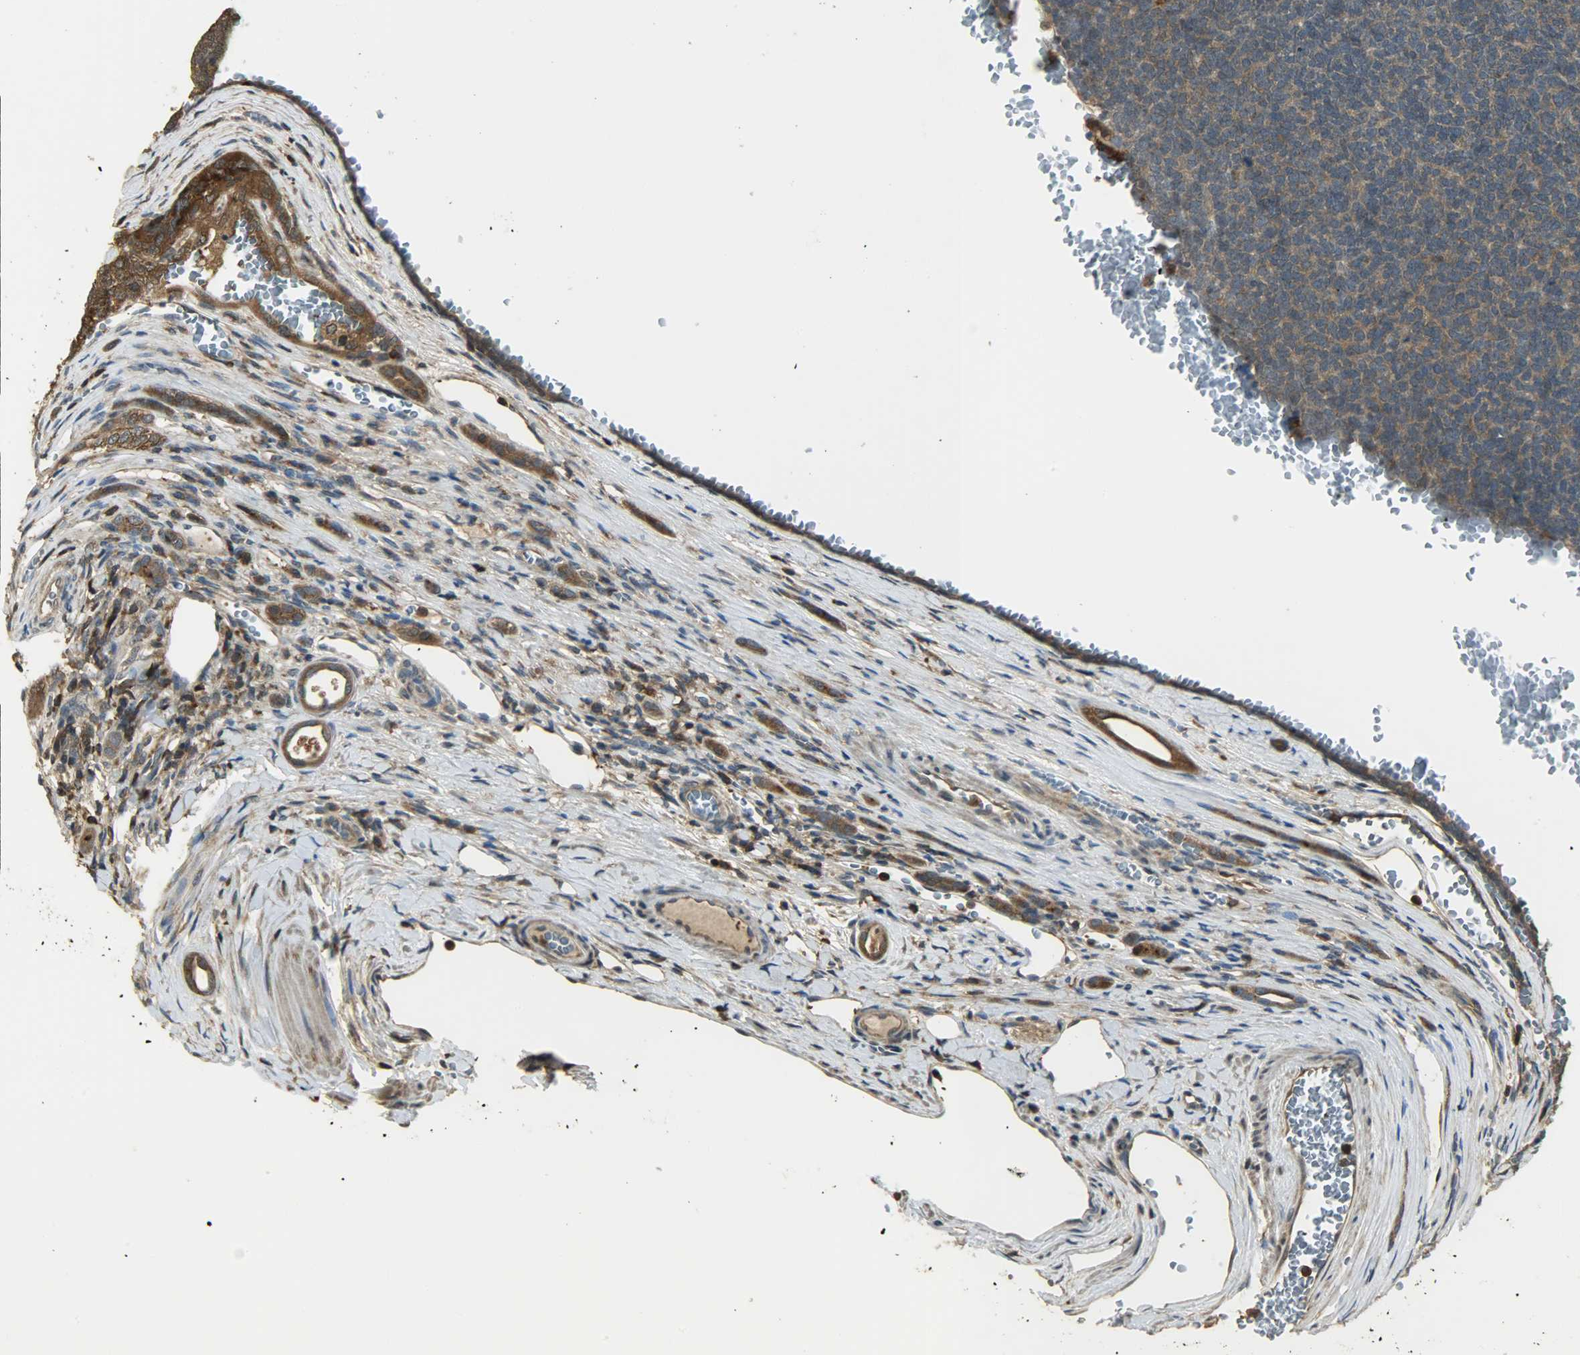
{"staining": {"intensity": "moderate", "quantity": ">75%", "location": "cytoplasmic/membranous"}, "tissue": "renal cancer", "cell_type": "Tumor cells", "image_type": "cancer", "snomed": [{"axis": "morphology", "description": "Neoplasm, malignant, NOS"}, {"axis": "topography", "description": "Kidney"}], "caption": "Immunohistochemistry (IHC) photomicrograph of renal cancer (neoplasm (malignant)) stained for a protein (brown), which exhibits medium levels of moderate cytoplasmic/membranous expression in about >75% of tumor cells.", "gene": "YWHAZ", "patient": {"sex": "male", "age": 28}}